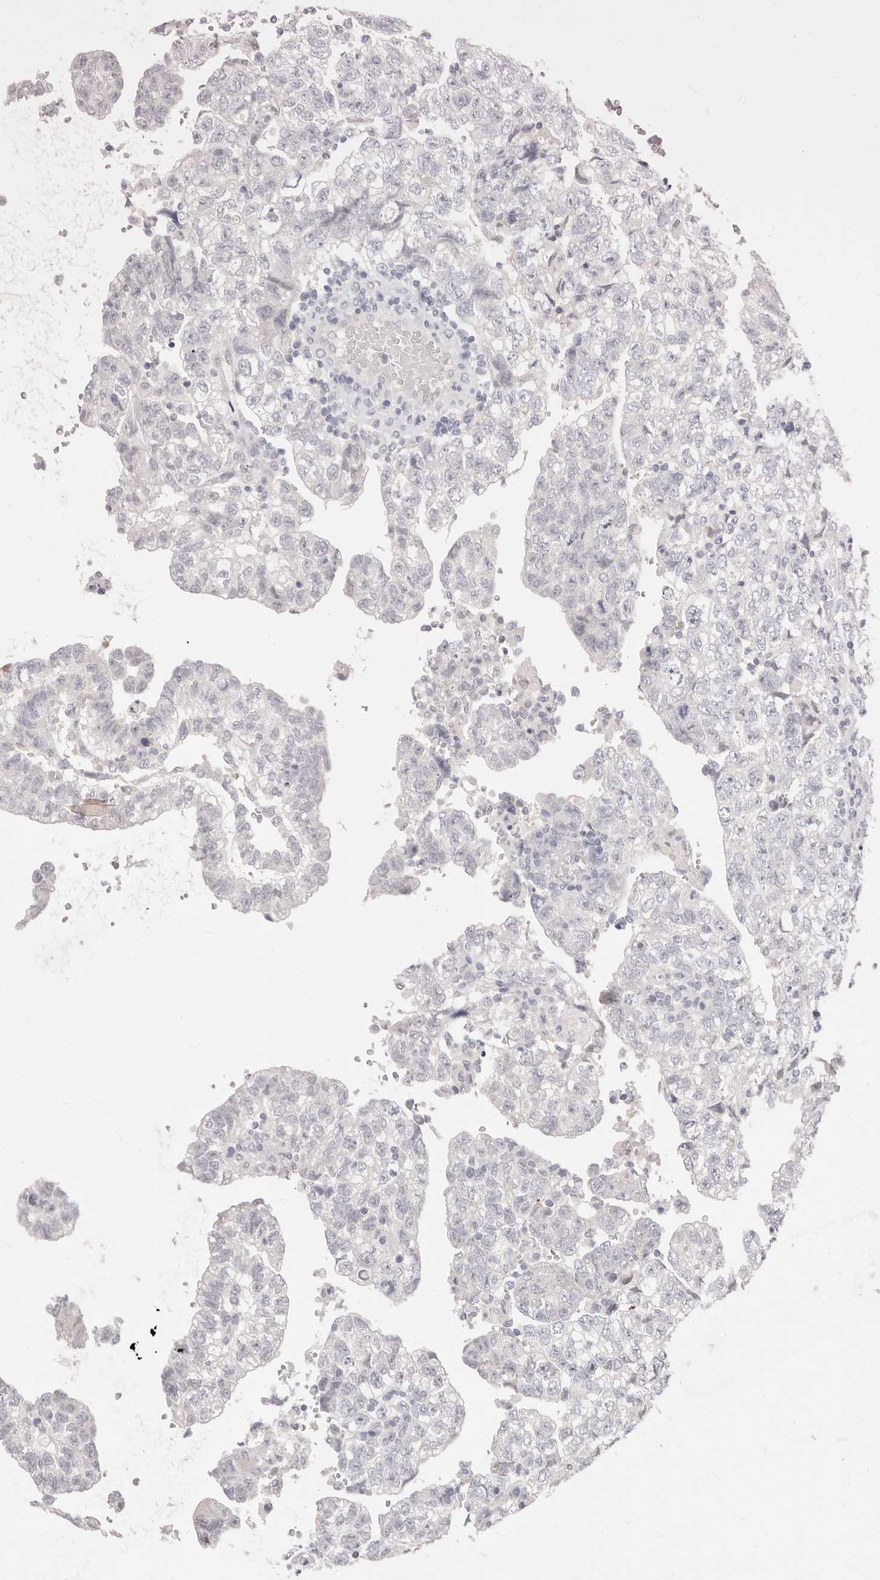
{"staining": {"intensity": "negative", "quantity": "none", "location": "none"}, "tissue": "testis cancer", "cell_type": "Tumor cells", "image_type": "cancer", "snomed": [{"axis": "morphology", "description": "Carcinoma, Embryonal, NOS"}, {"axis": "topography", "description": "Testis"}], "caption": "This is an immunohistochemistry micrograph of testis embryonal carcinoma. There is no staining in tumor cells.", "gene": "ASCL1", "patient": {"sex": "male", "age": 36}}